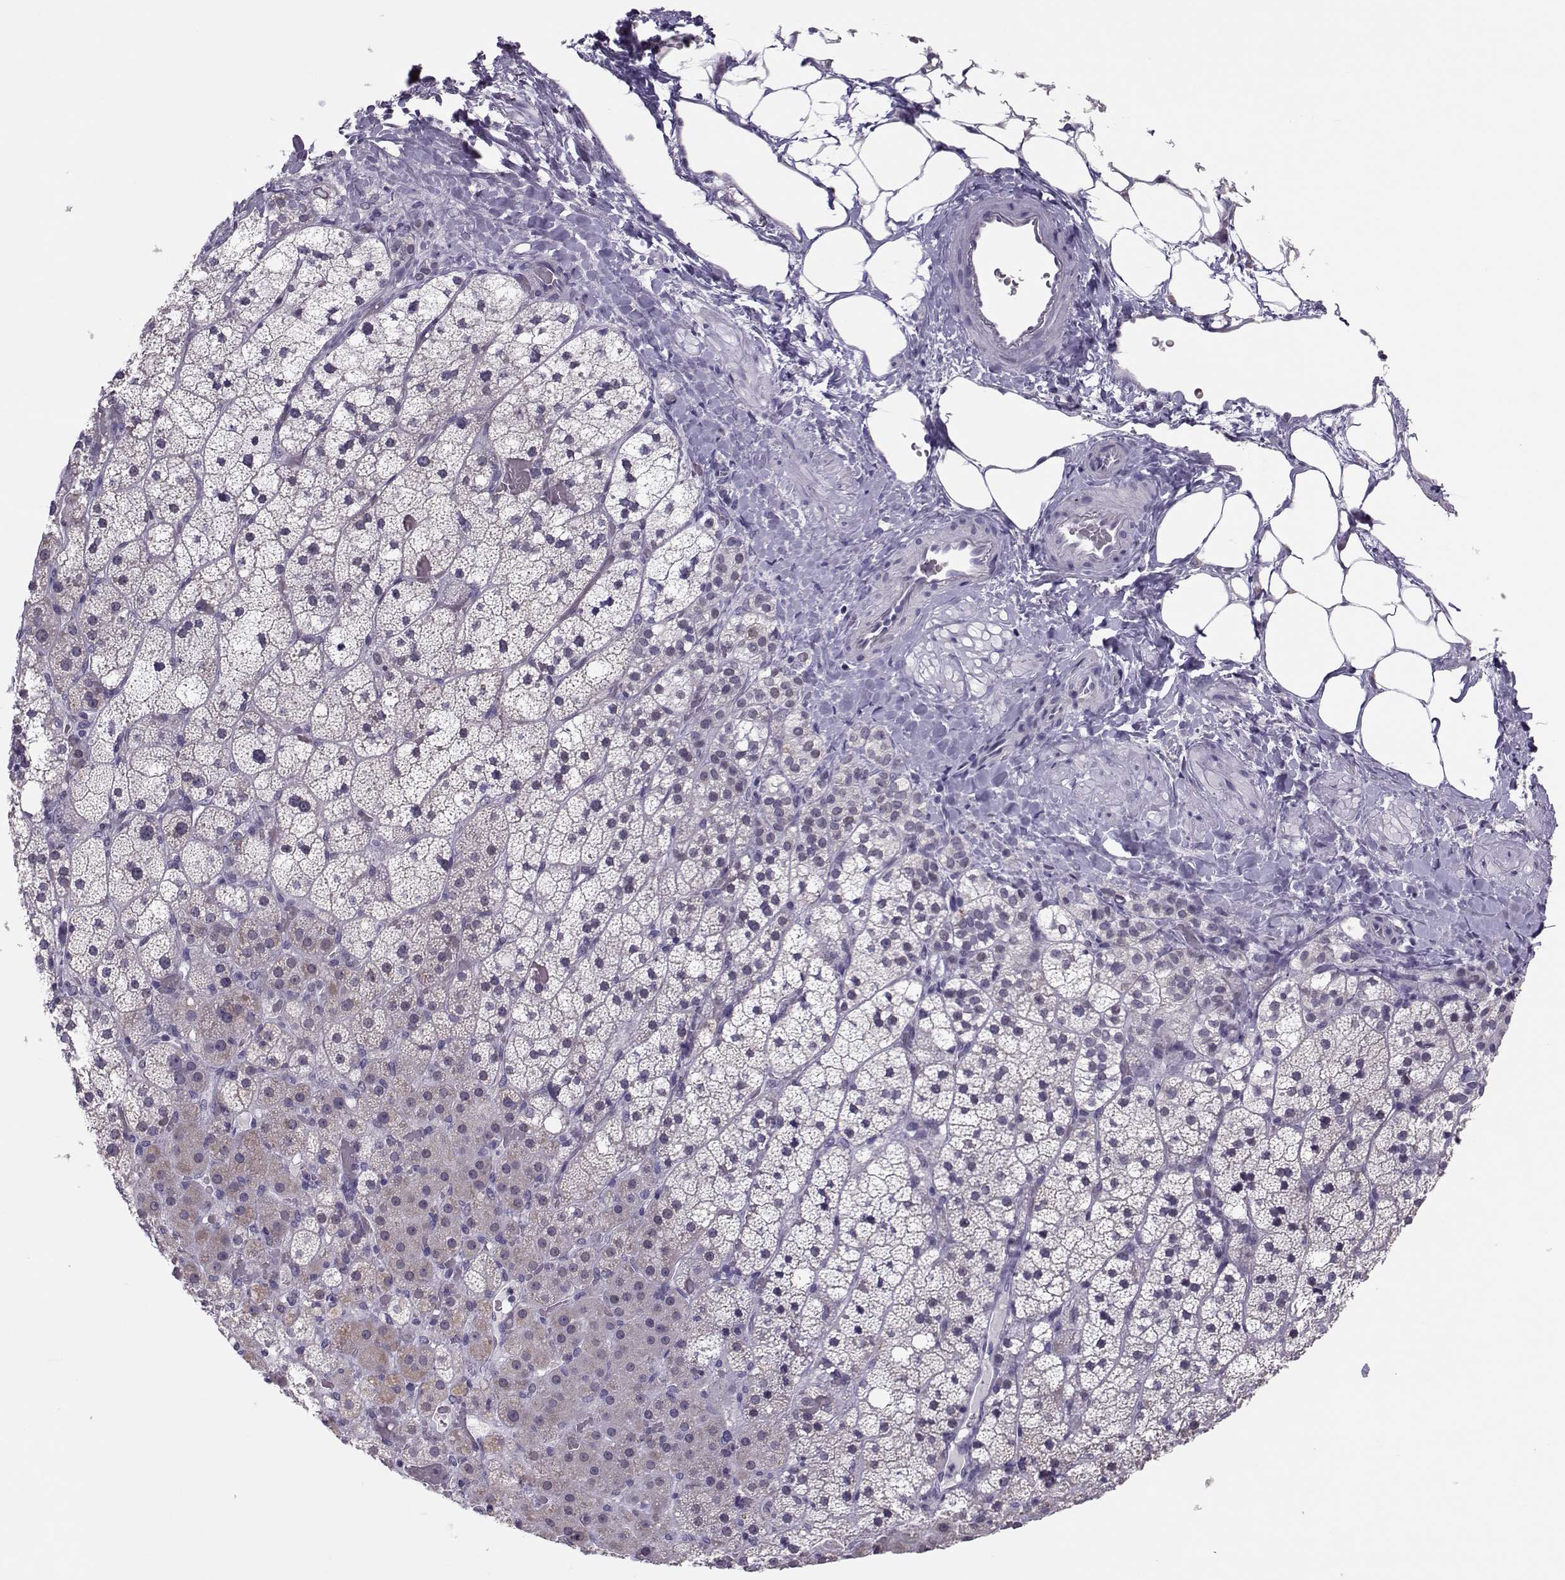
{"staining": {"intensity": "moderate", "quantity": "<25%", "location": "cytoplasmic/membranous"}, "tissue": "adrenal gland", "cell_type": "Glandular cells", "image_type": "normal", "snomed": [{"axis": "morphology", "description": "Normal tissue, NOS"}, {"axis": "topography", "description": "Adrenal gland"}], "caption": "Immunohistochemical staining of unremarkable adrenal gland shows moderate cytoplasmic/membranous protein positivity in about <25% of glandular cells.", "gene": "DNAAF1", "patient": {"sex": "male", "age": 53}}